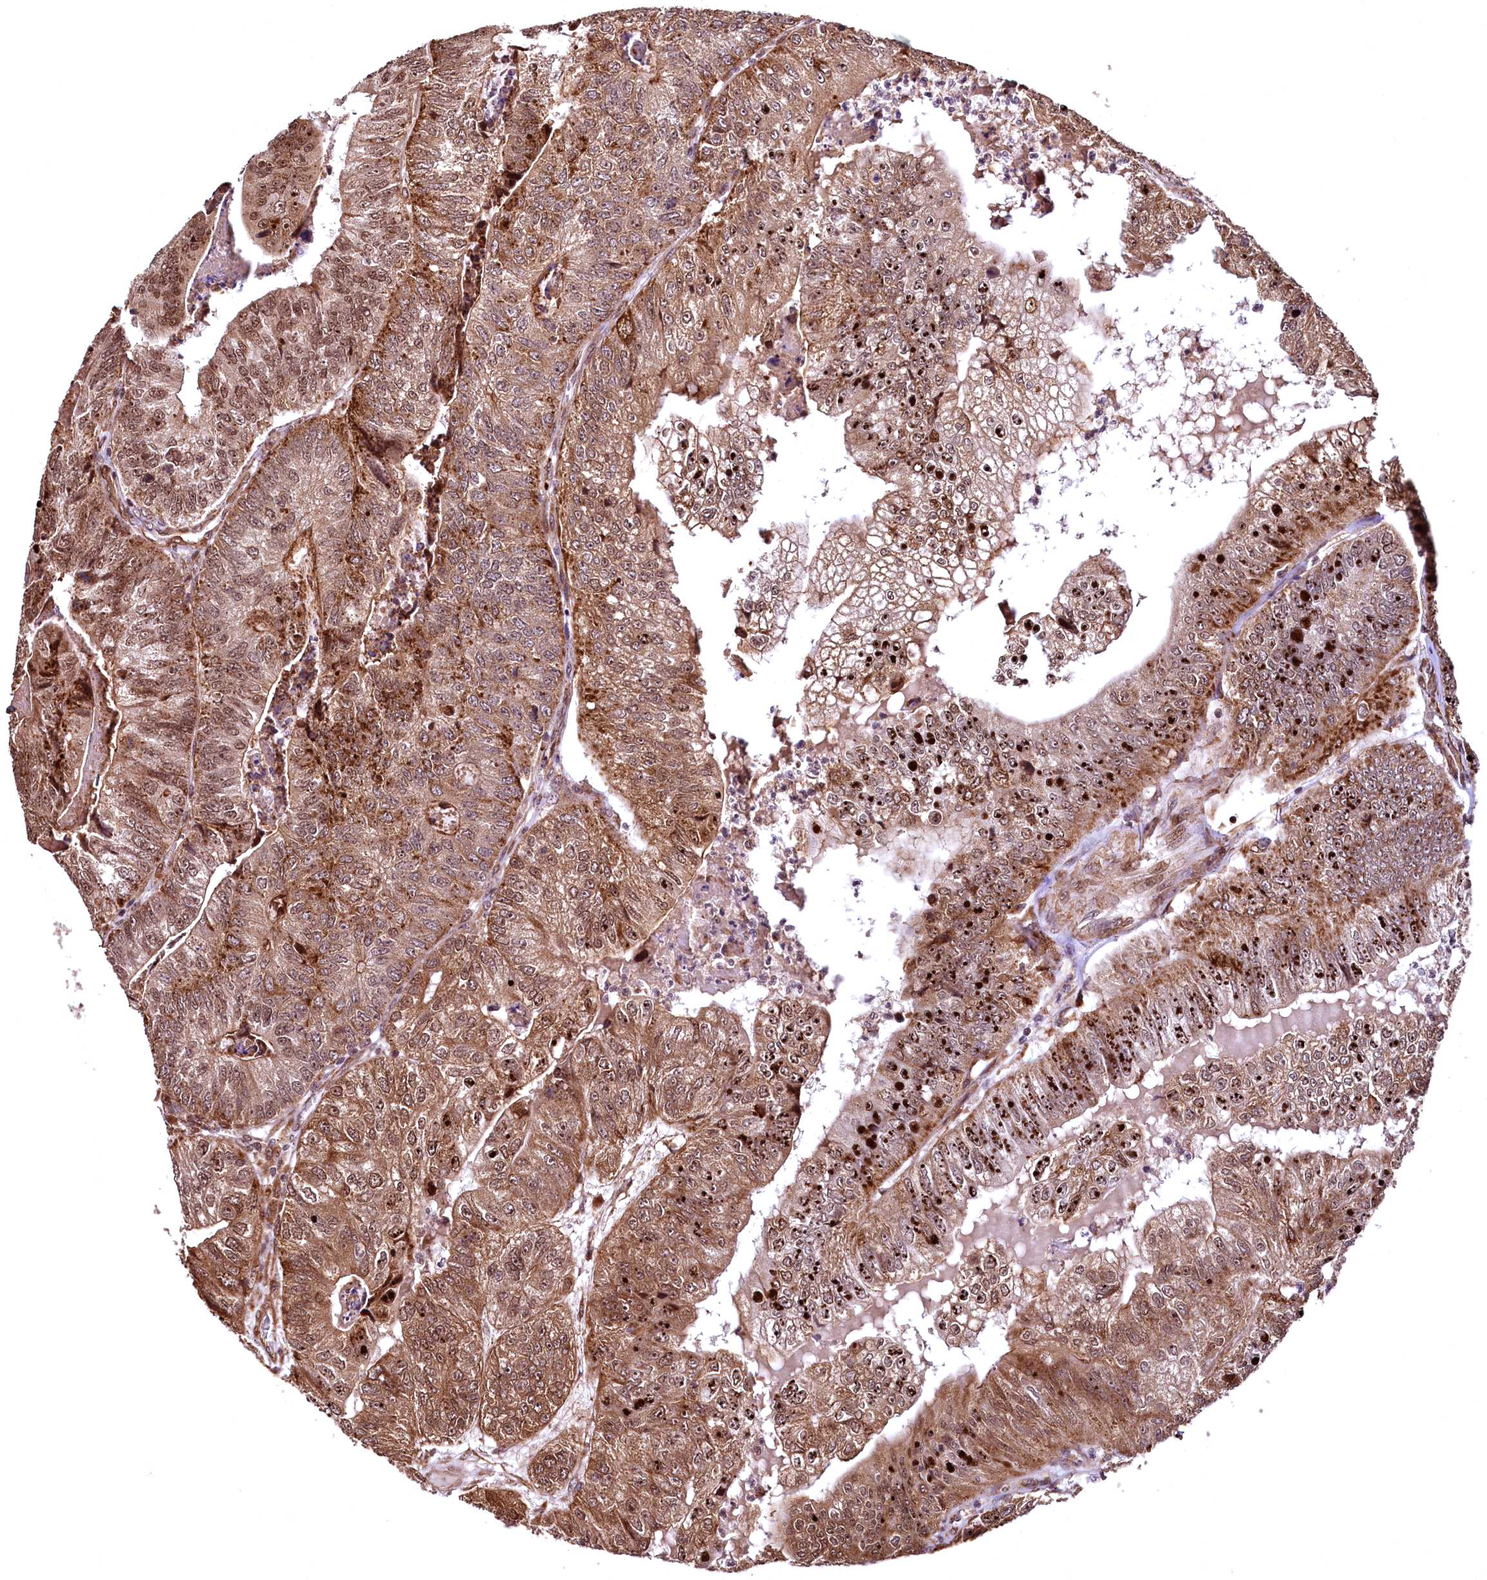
{"staining": {"intensity": "moderate", "quantity": ">75%", "location": "cytoplasmic/membranous,nuclear"}, "tissue": "colorectal cancer", "cell_type": "Tumor cells", "image_type": "cancer", "snomed": [{"axis": "morphology", "description": "Adenocarcinoma, NOS"}, {"axis": "topography", "description": "Colon"}], "caption": "There is medium levels of moderate cytoplasmic/membranous and nuclear expression in tumor cells of adenocarcinoma (colorectal), as demonstrated by immunohistochemical staining (brown color).", "gene": "PDS5B", "patient": {"sex": "female", "age": 67}}